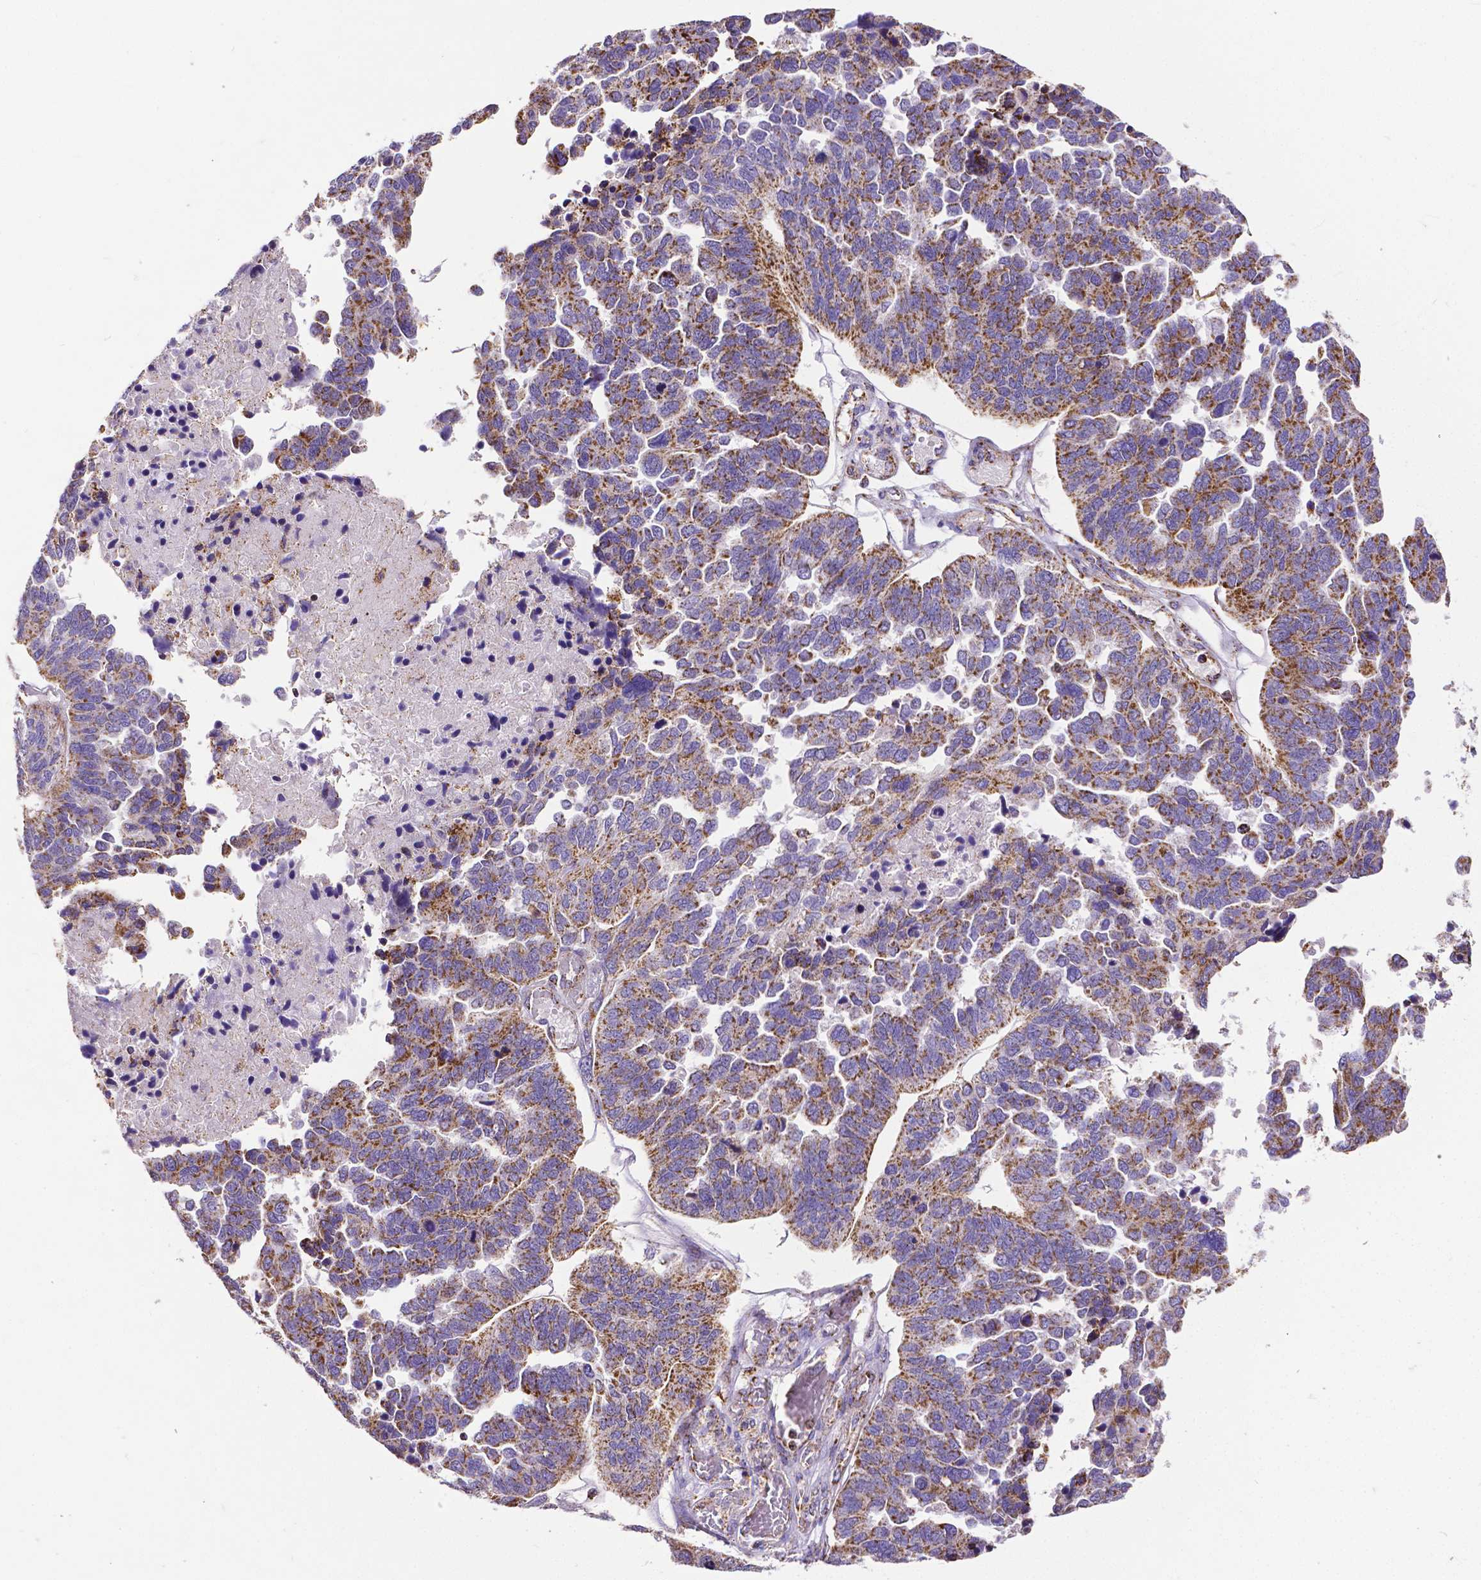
{"staining": {"intensity": "strong", "quantity": ">75%", "location": "cytoplasmic/membranous"}, "tissue": "ovarian cancer", "cell_type": "Tumor cells", "image_type": "cancer", "snomed": [{"axis": "morphology", "description": "Cystadenocarcinoma, serous, NOS"}, {"axis": "topography", "description": "Ovary"}], "caption": "Immunohistochemical staining of ovarian serous cystadenocarcinoma displays strong cytoplasmic/membranous protein positivity in about >75% of tumor cells.", "gene": "MACC1", "patient": {"sex": "female", "age": 64}}